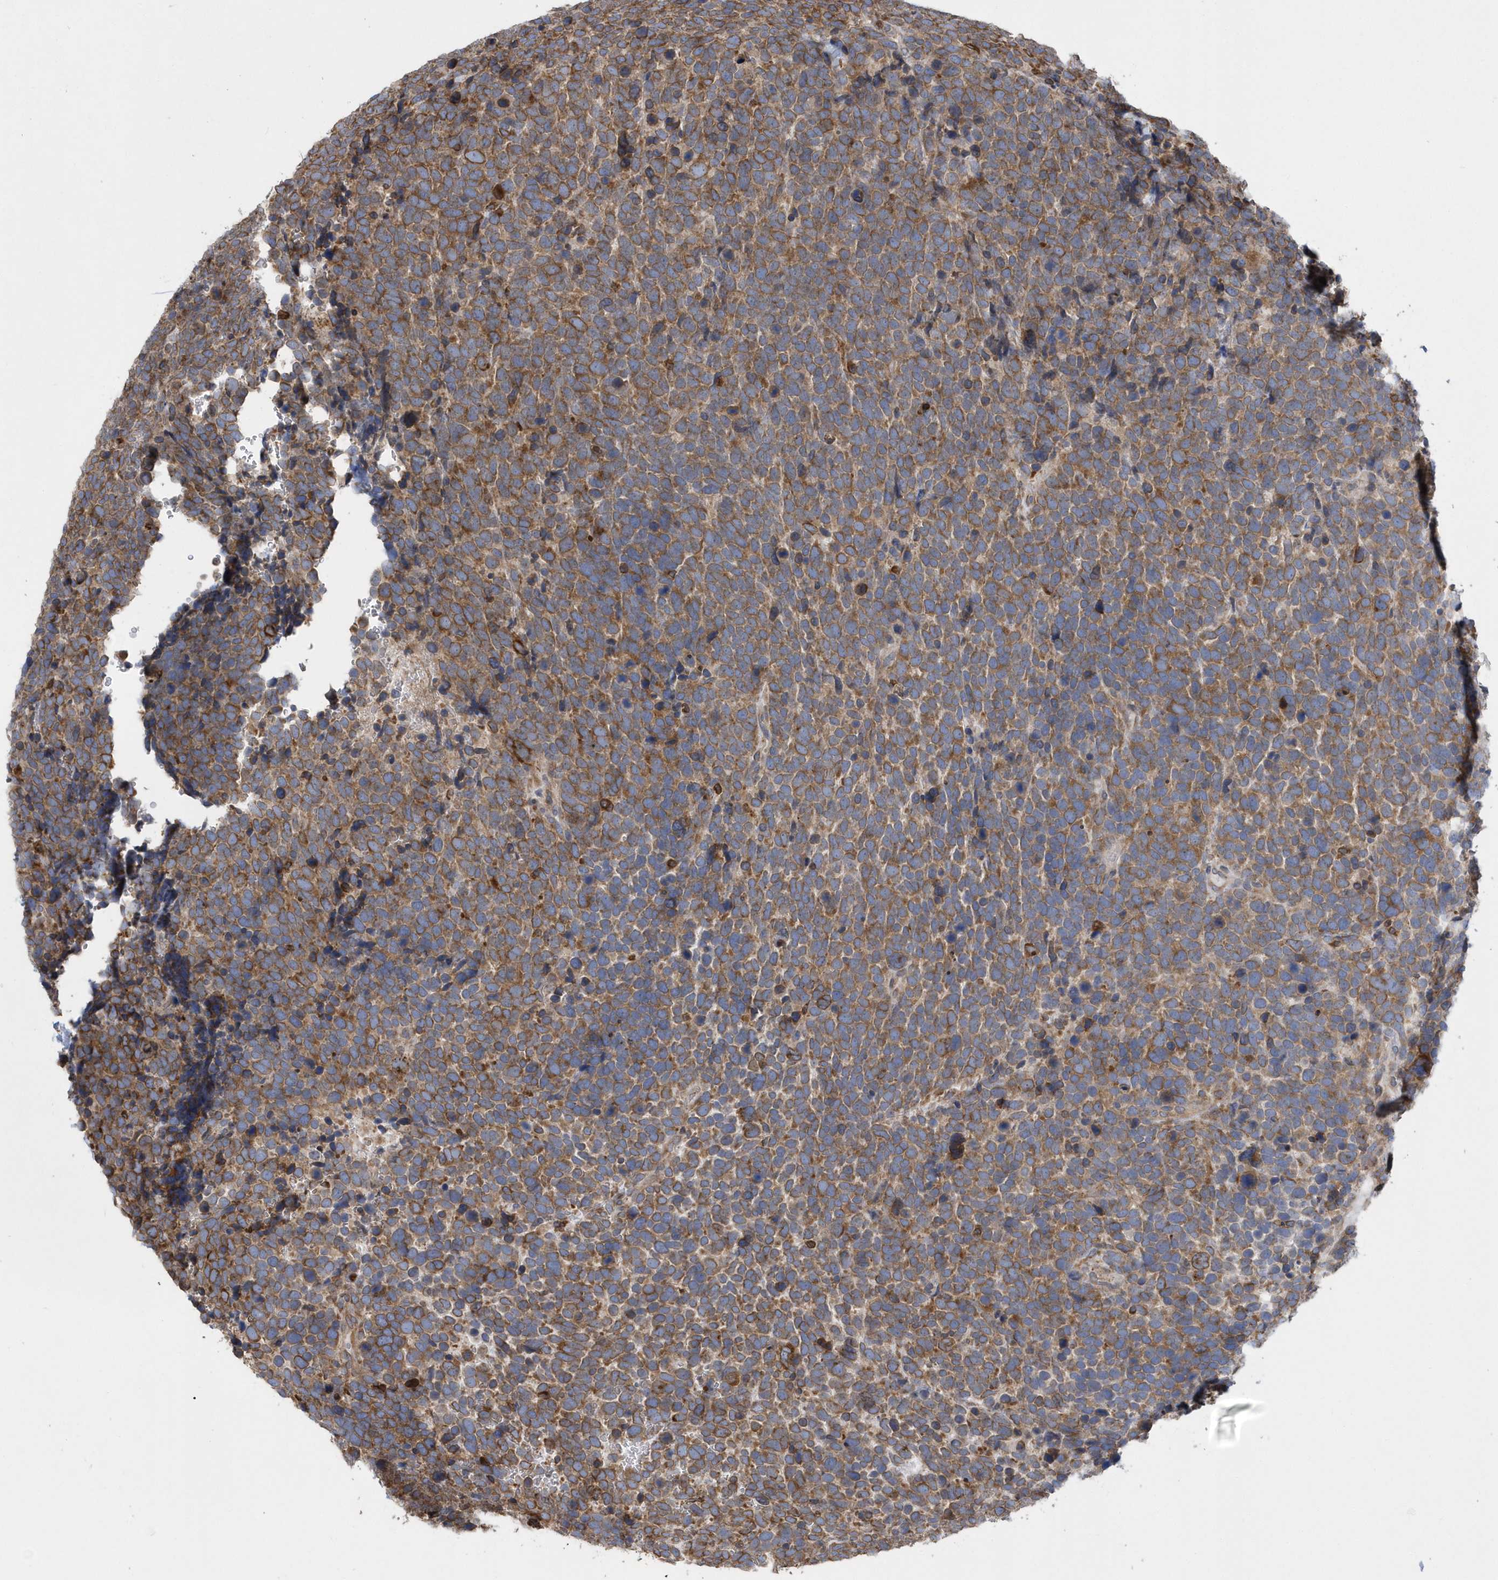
{"staining": {"intensity": "moderate", "quantity": ">75%", "location": "cytoplasmic/membranous"}, "tissue": "urothelial cancer", "cell_type": "Tumor cells", "image_type": "cancer", "snomed": [{"axis": "morphology", "description": "Urothelial carcinoma, High grade"}, {"axis": "topography", "description": "Urinary bladder"}], "caption": "A histopathology image of human high-grade urothelial carcinoma stained for a protein displays moderate cytoplasmic/membranous brown staining in tumor cells. (brown staining indicates protein expression, while blue staining denotes nuclei).", "gene": "VAMP7", "patient": {"sex": "female", "age": 82}}